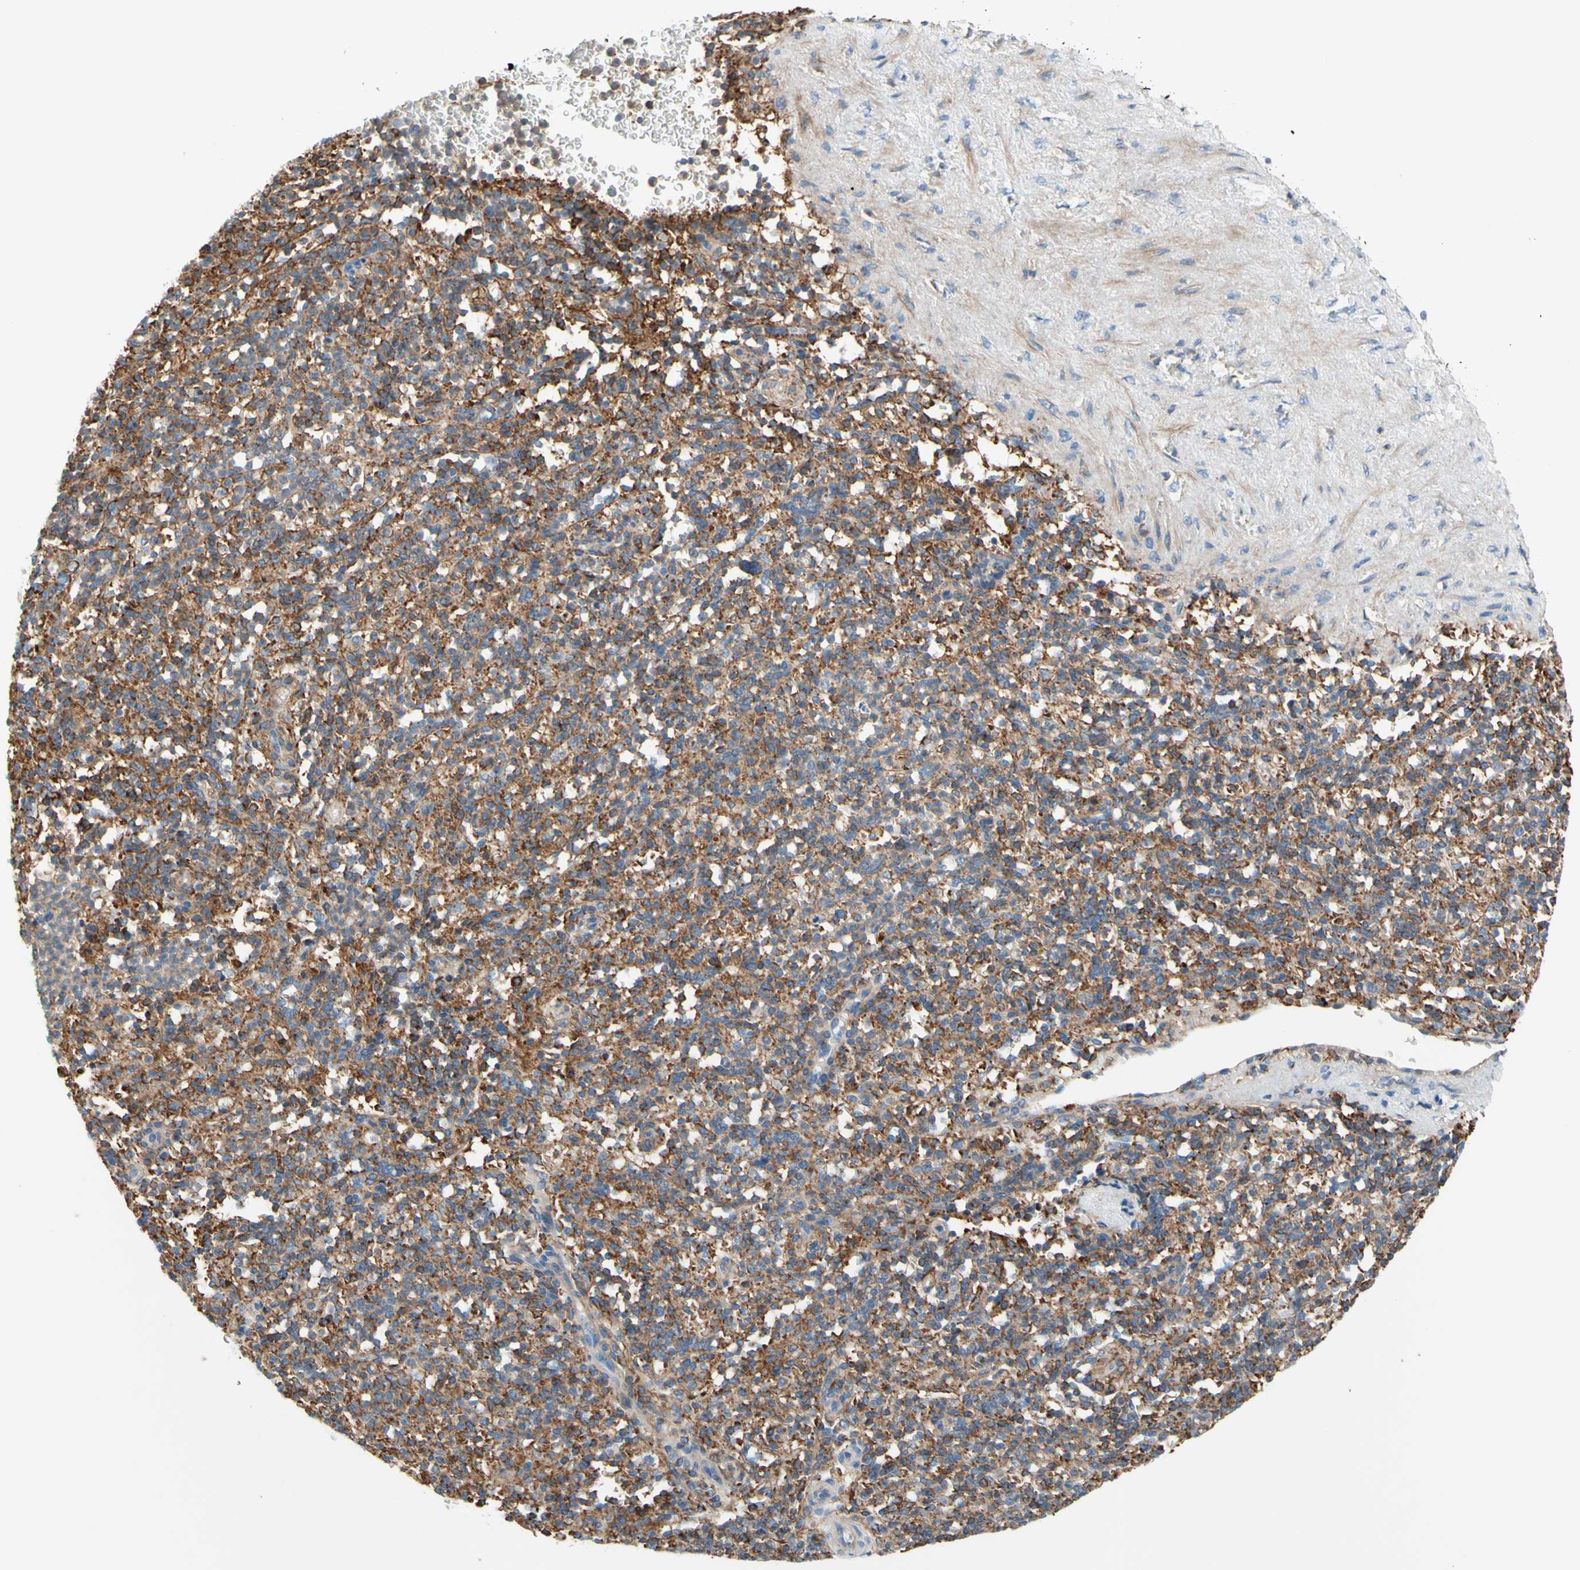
{"staining": {"intensity": "moderate", "quantity": "25%-75%", "location": "cytoplasmic/membranous"}, "tissue": "spleen", "cell_type": "Cells in red pulp", "image_type": "normal", "snomed": [{"axis": "morphology", "description": "Normal tissue, NOS"}, {"axis": "topography", "description": "Spleen"}], "caption": "This is a photomicrograph of IHC staining of normal spleen, which shows moderate positivity in the cytoplasmic/membranous of cells in red pulp.", "gene": "SEMA4C", "patient": {"sex": "female", "age": 74}}